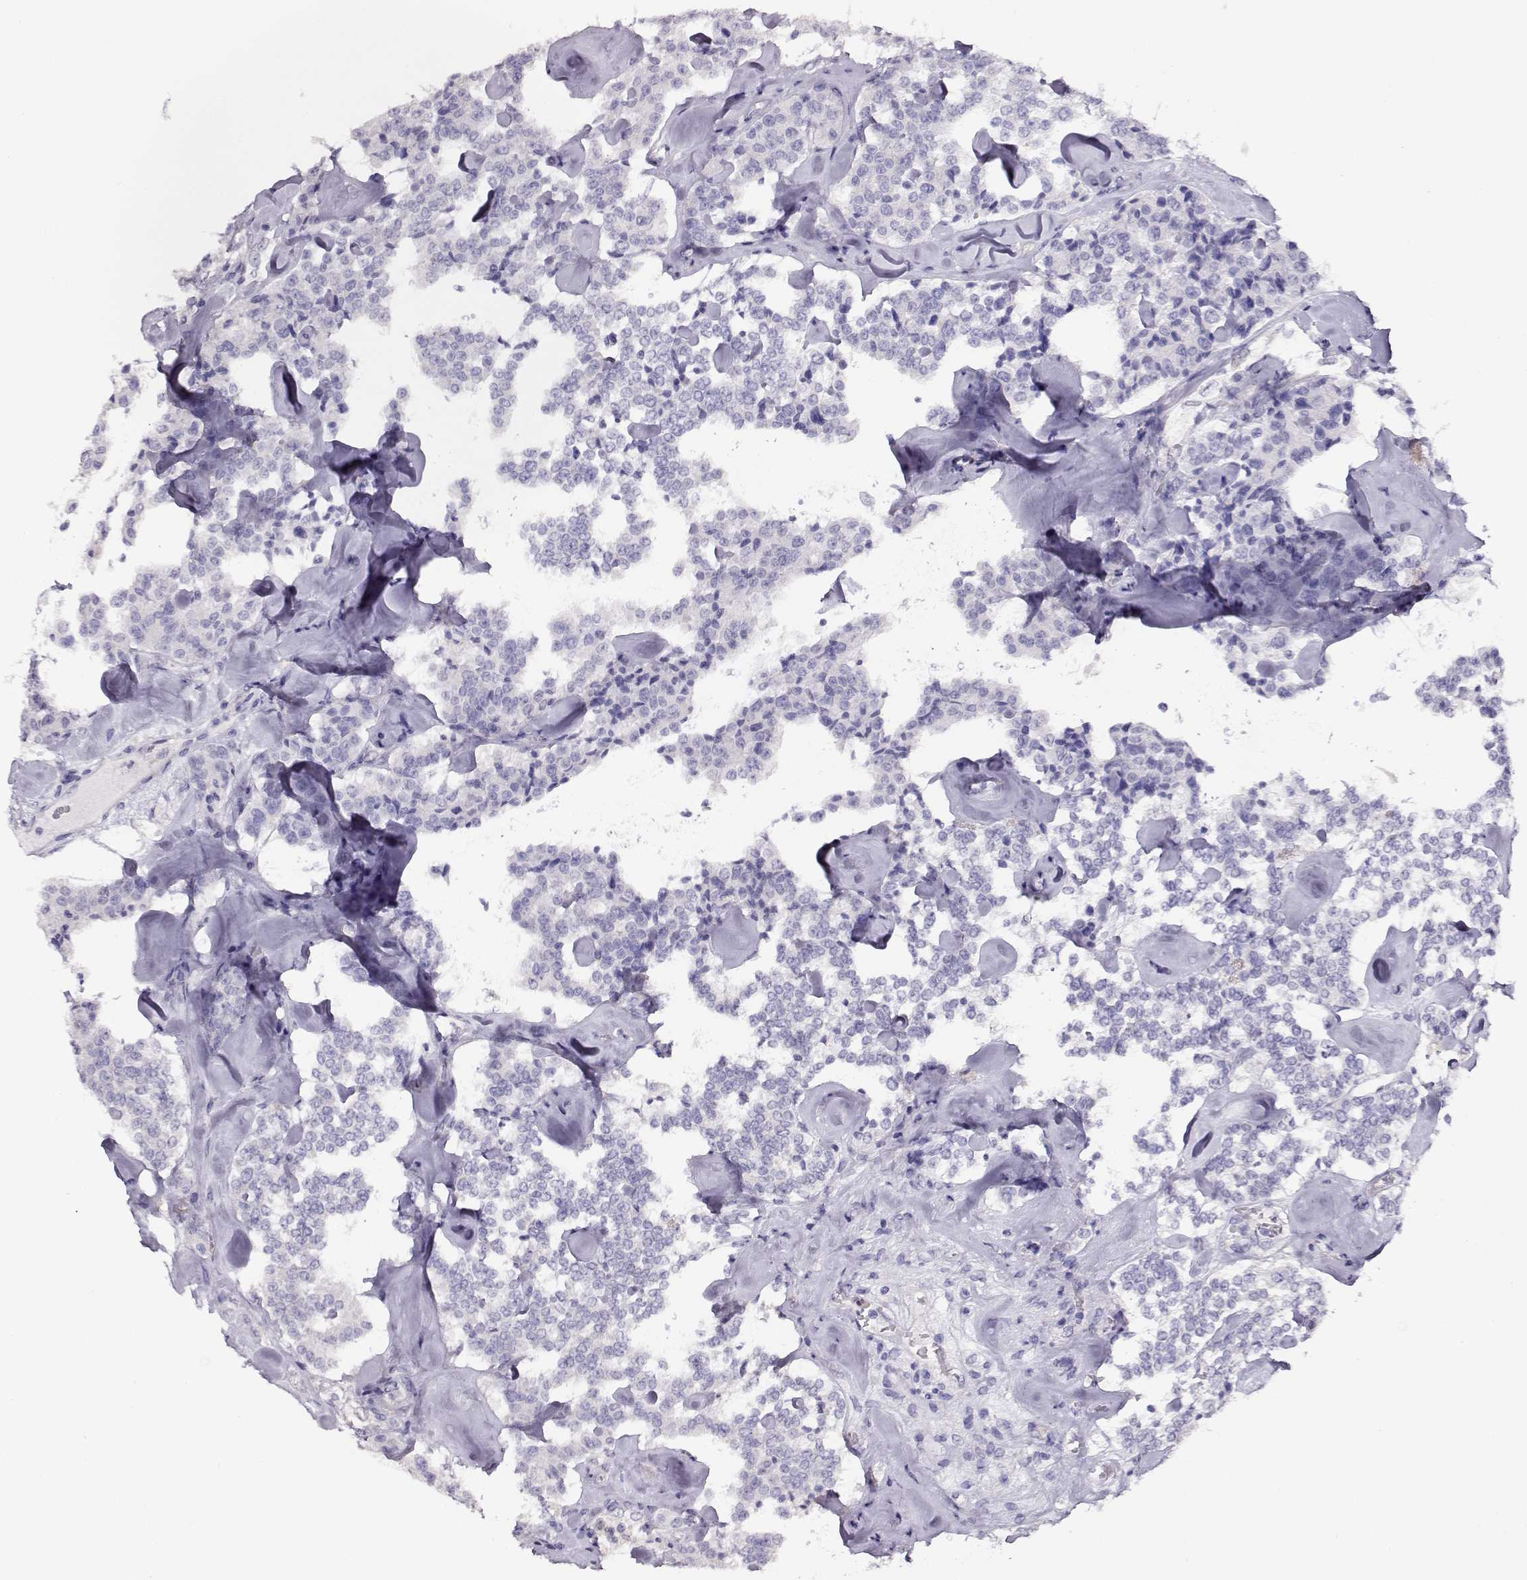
{"staining": {"intensity": "negative", "quantity": "none", "location": "none"}, "tissue": "carcinoid", "cell_type": "Tumor cells", "image_type": "cancer", "snomed": [{"axis": "morphology", "description": "Carcinoid, malignant, NOS"}, {"axis": "topography", "description": "Pancreas"}], "caption": "The histopathology image reveals no significant staining in tumor cells of carcinoid.", "gene": "CCR8", "patient": {"sex": "male", "age": 41}}